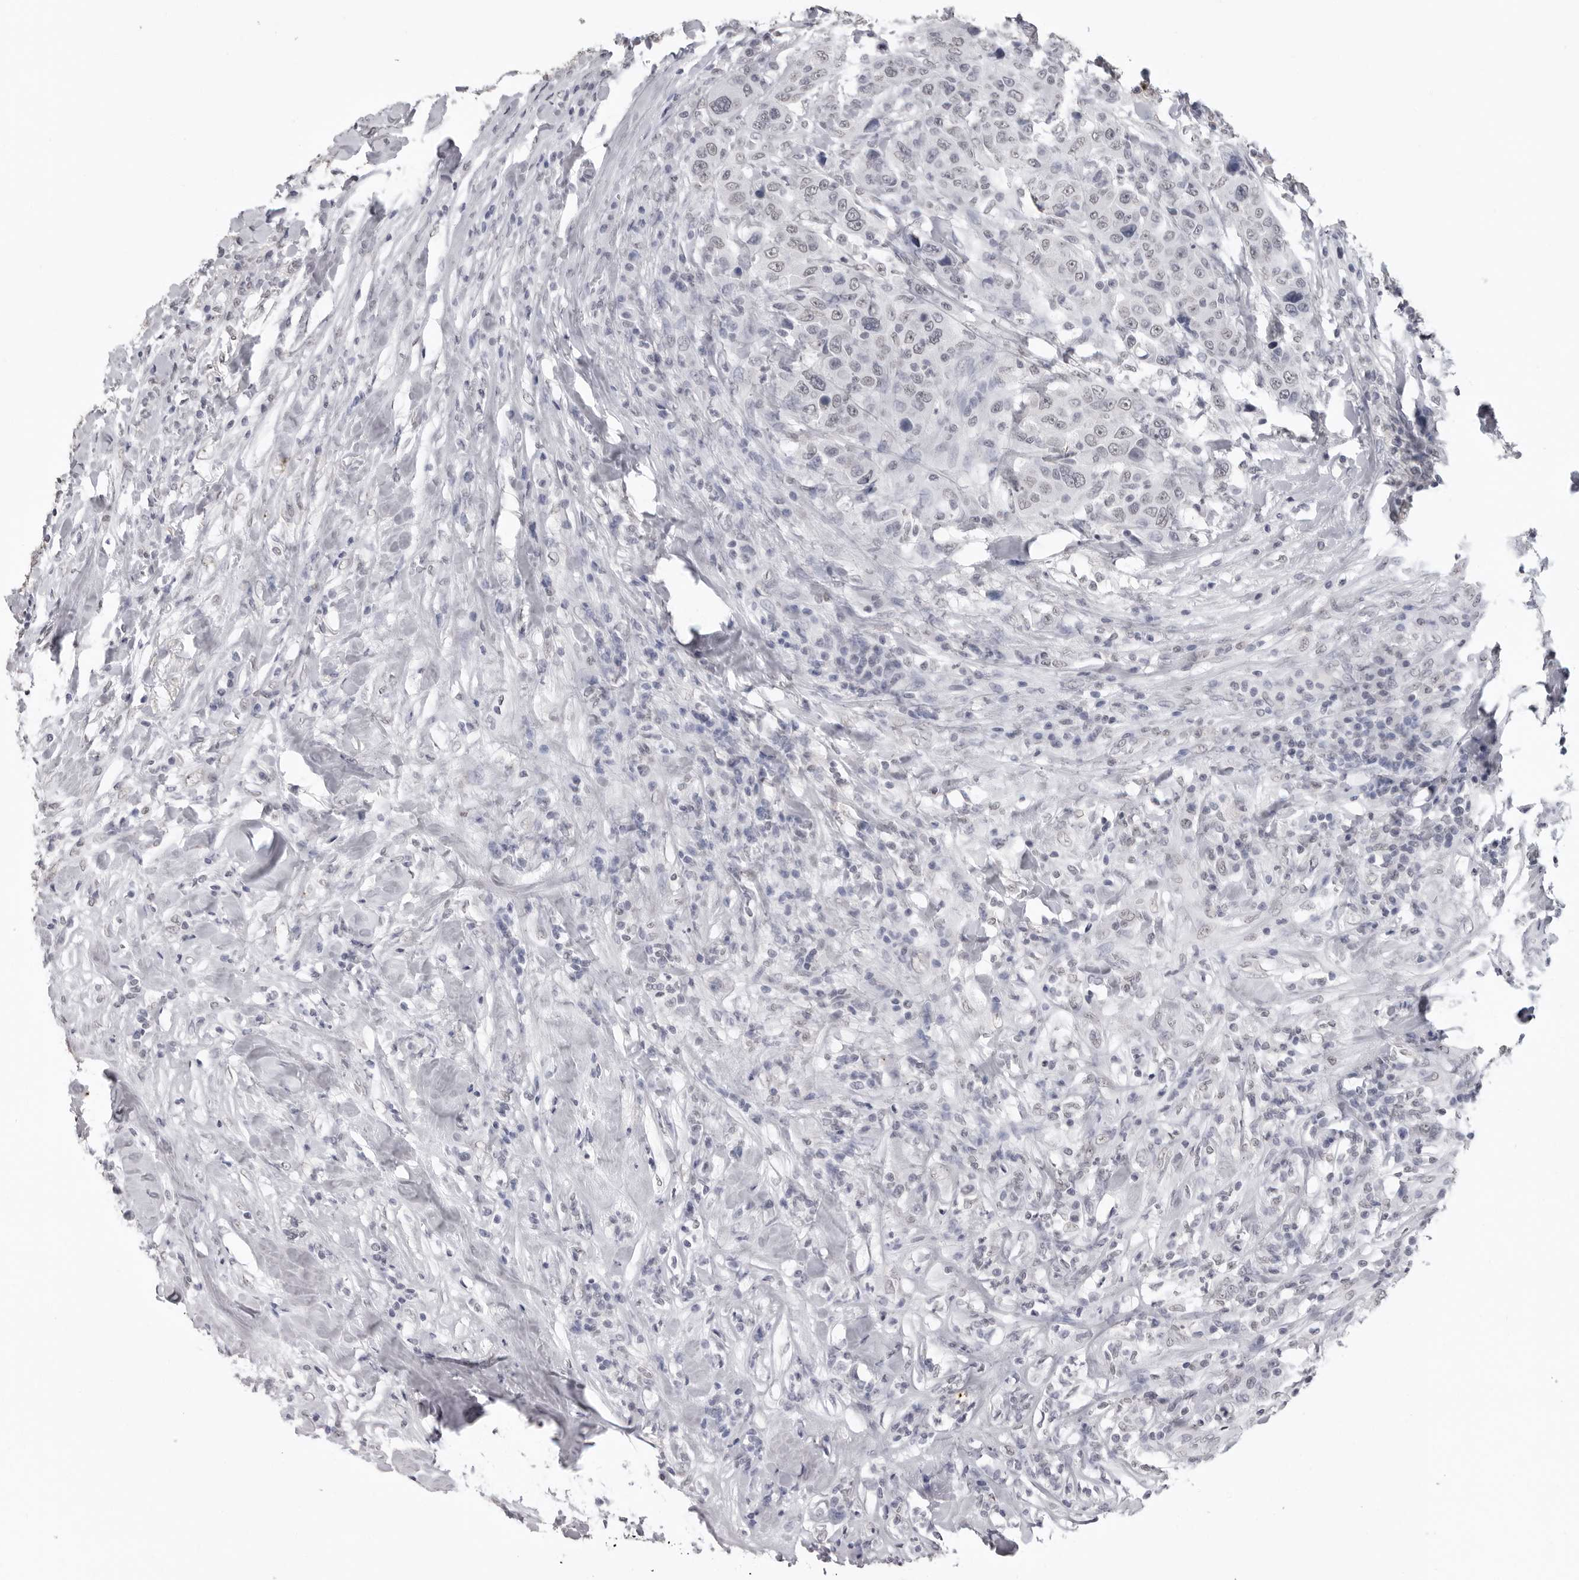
{"staining": {"intensity": "weak", "quantity": "<25%", "location": "nuclear"}, "tissue": "breast cancer", "cell_type": "Tumor cells", "image_type": "cancer", "snomed": [{"axis": "morphology", "description": "Duct carcinoma"}, {"axis": "topography", "description": "Breast"}], "caption": "Tumor cells are negative for brown protein staining in breast cancer (infiltrating ductal carcinoma).", "gene": "HEPACAM", "patient": {"sex": "female", "age": 37}}